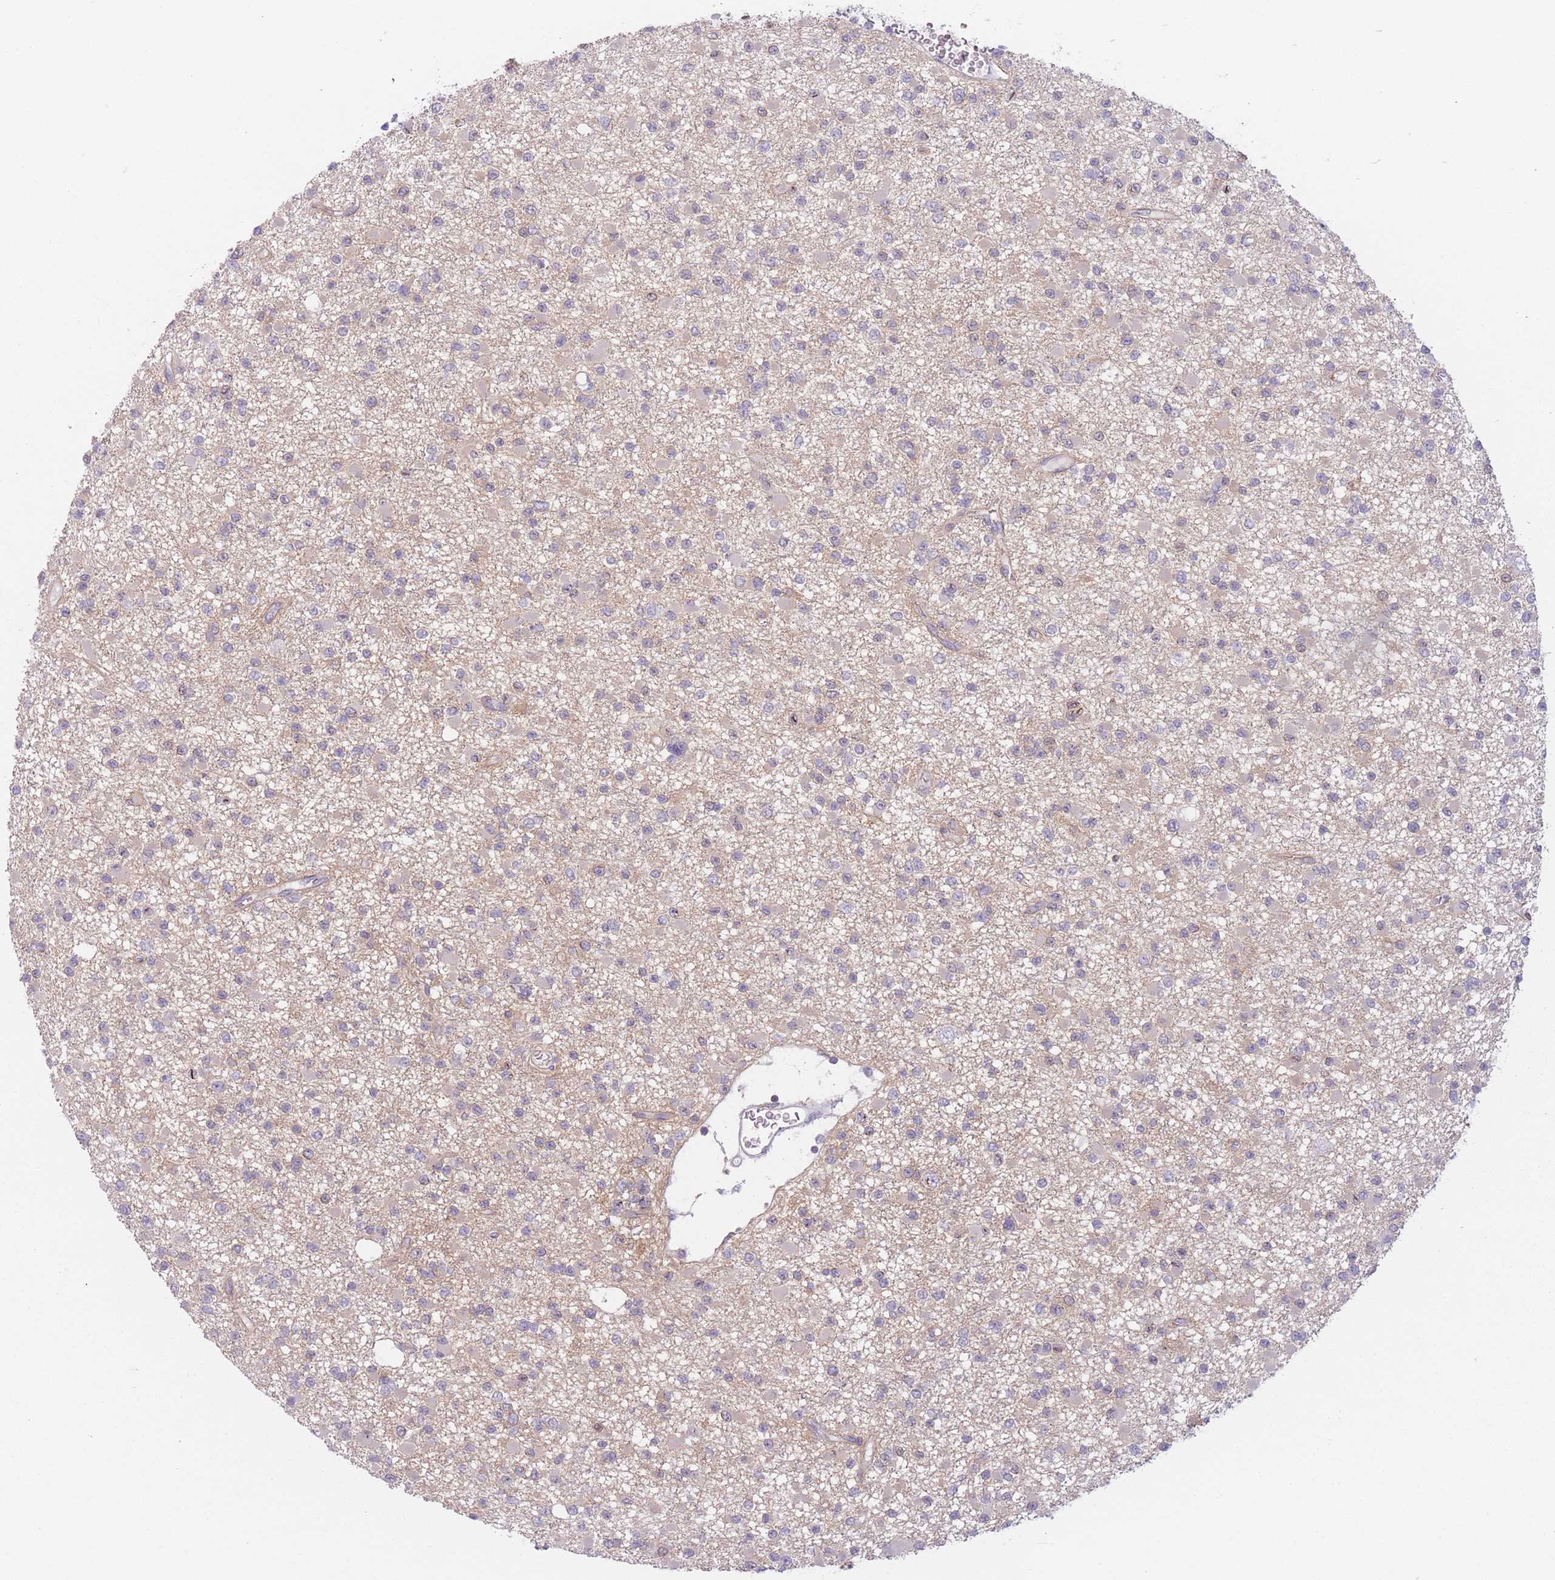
{"staining": {"intensity": "negative", "quantity": "none", "location": "none"}, "tissue": "glioma", "cell_type": "Tumor cells", "image_type": "cancer", "snomed": [{"axis": "morphology", "description": "Glioma, malignant, Low grade"}, {"axis": "topography", "description": "Brain"}], "caption": "Protein analysis of glioma shows no significant positivity in tumor cells.", "gene": "ZNF439", "patient": {"sex": "female", "age": 22}}